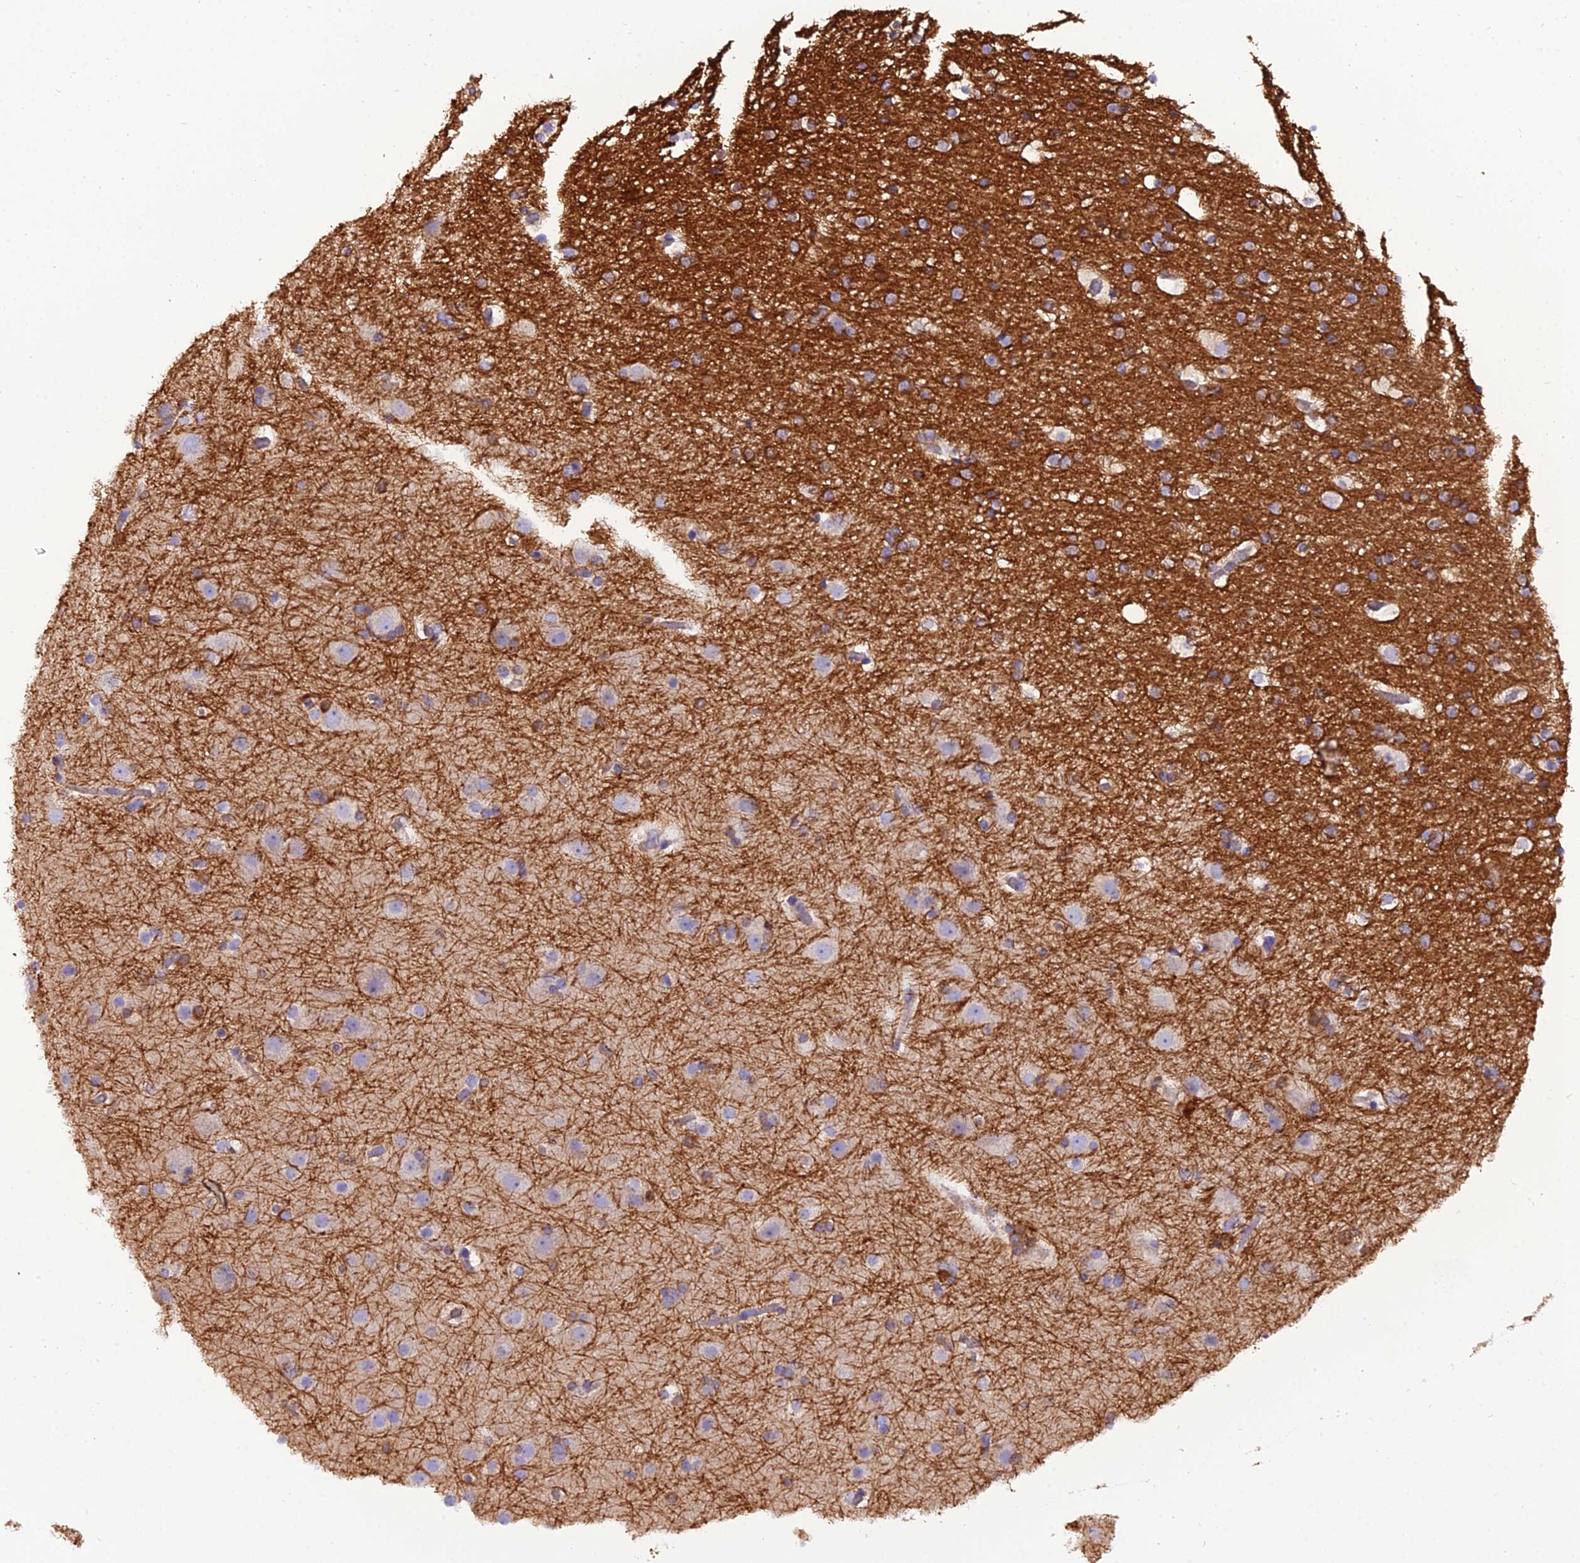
{"staining": {"intensity": "weak", "quantity": ">75%", "location": "cytoplasmic/membranous"}, "tissue": "cerebral cortex", "cell_type": "Endothelial cells", "image_type": "normal", "snomed": [{"axis": "morphology", "description": "Normal tissue, NOS"}, {"axis": "topography", "description": "Cerebral cortex"}], "caption": "Protein analysis of benign cerebral cortex displays weak cytoplasmic/membranous staining in approximately >75% of endothelial cells.", "gene": "GPD1", "patient": {"sex": "male", "age": 57}}